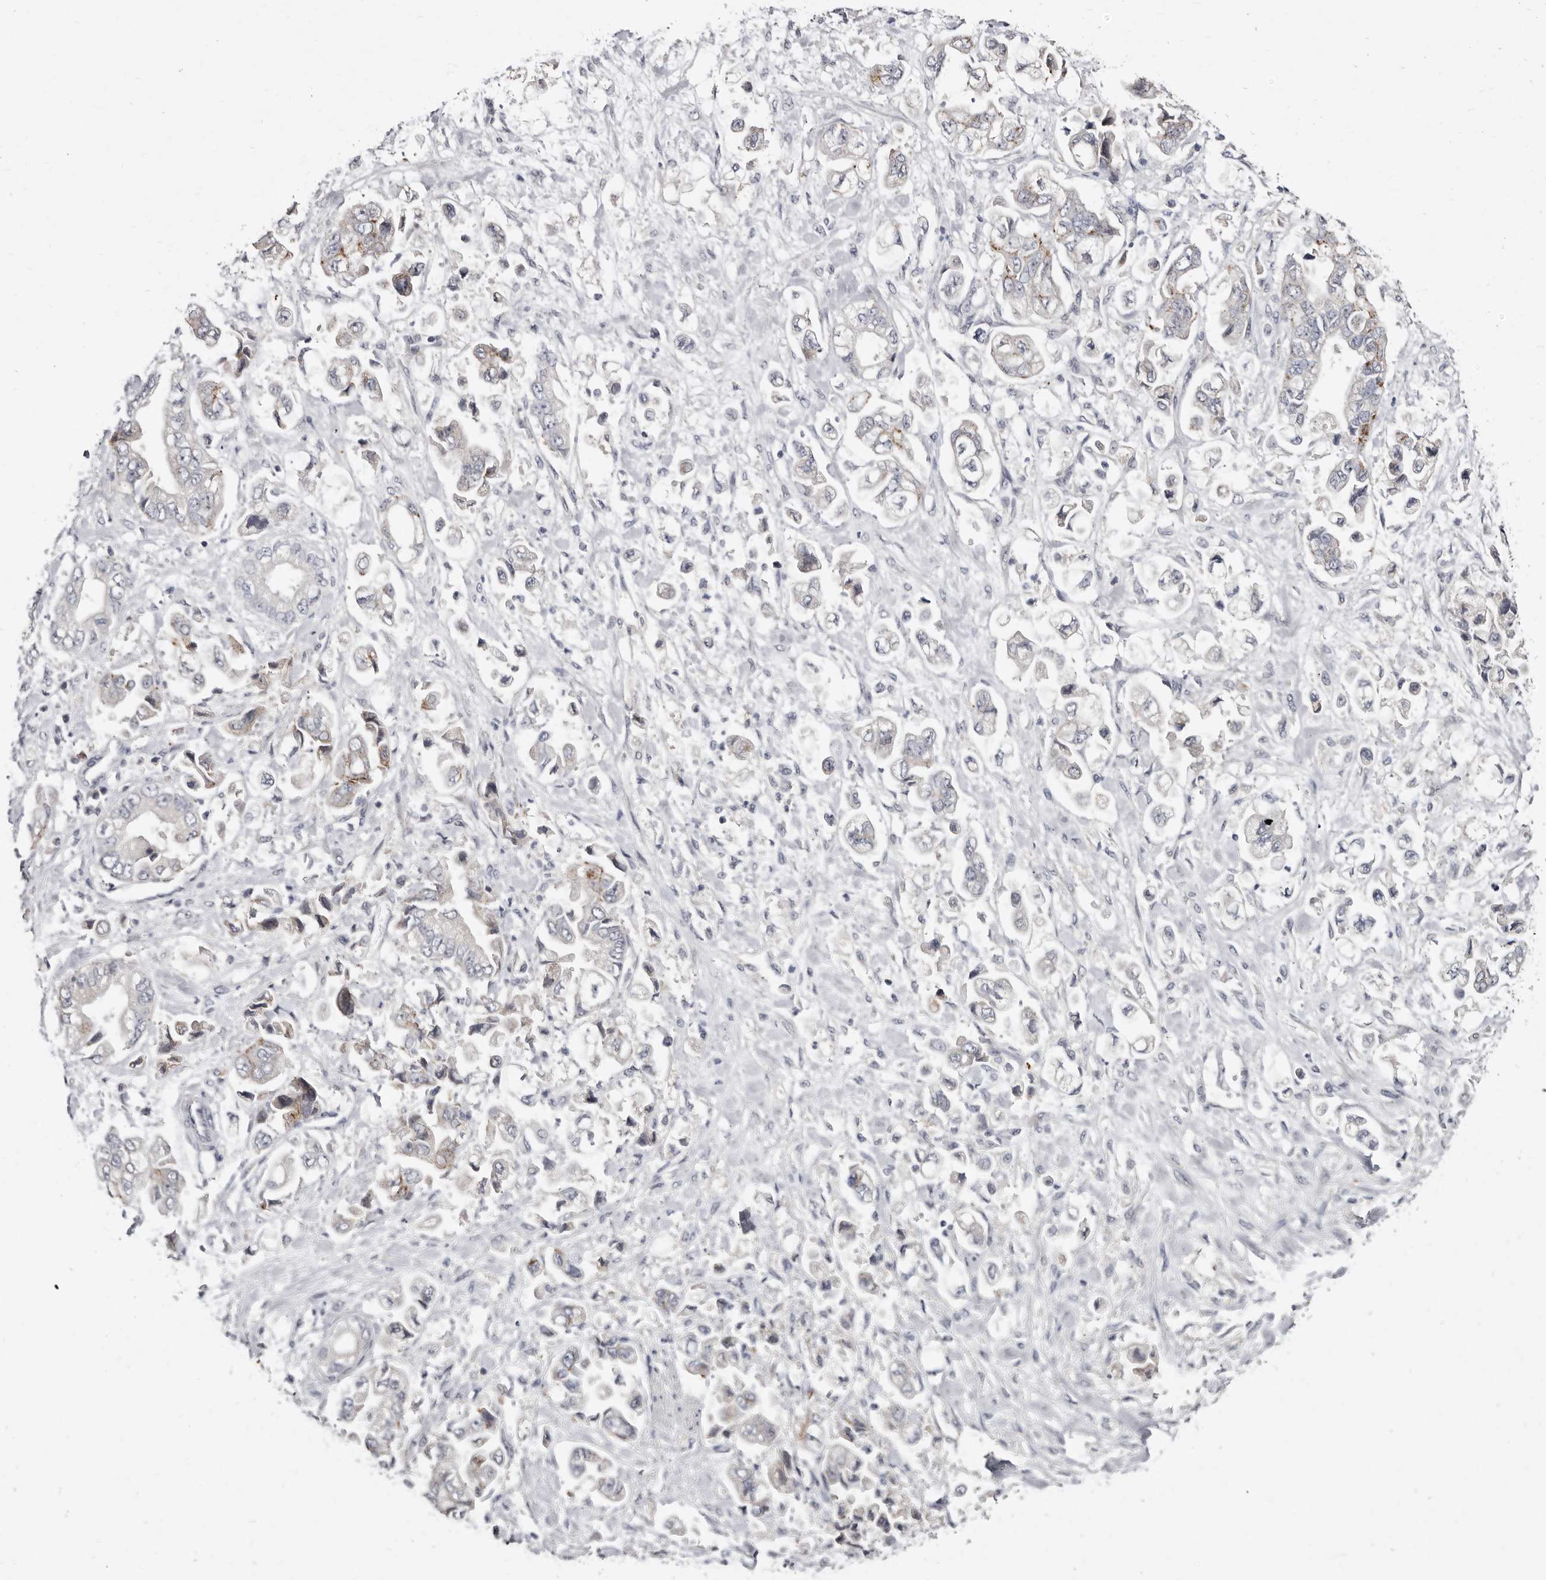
{"staining": {"intensity": "weak", "quantity": "<25%", "location": "cytoplasmic/membranous"}, "tissue": "stomach cancer", "cell_type": "Tumor cells", "image_type": "cancer", "snomed": [{"axis": "morphology", "description": "Normal tissue, NOS"}, {"axis": "morphology", "description": "Adenocarcinoma, NOS"}, {"axis": "topography", "description": "Stomach"}], "caption": "DAB (3,3'-diaminobenzidine) immunohistochemical staining of stomach adenocarcinoma shows no significant positivity in tumor cells. (Immunohistochemistry, brightfield microscopy, high magnification).", "gene": "KLHL4", "patient": {"sex": "male", "age": 62}}